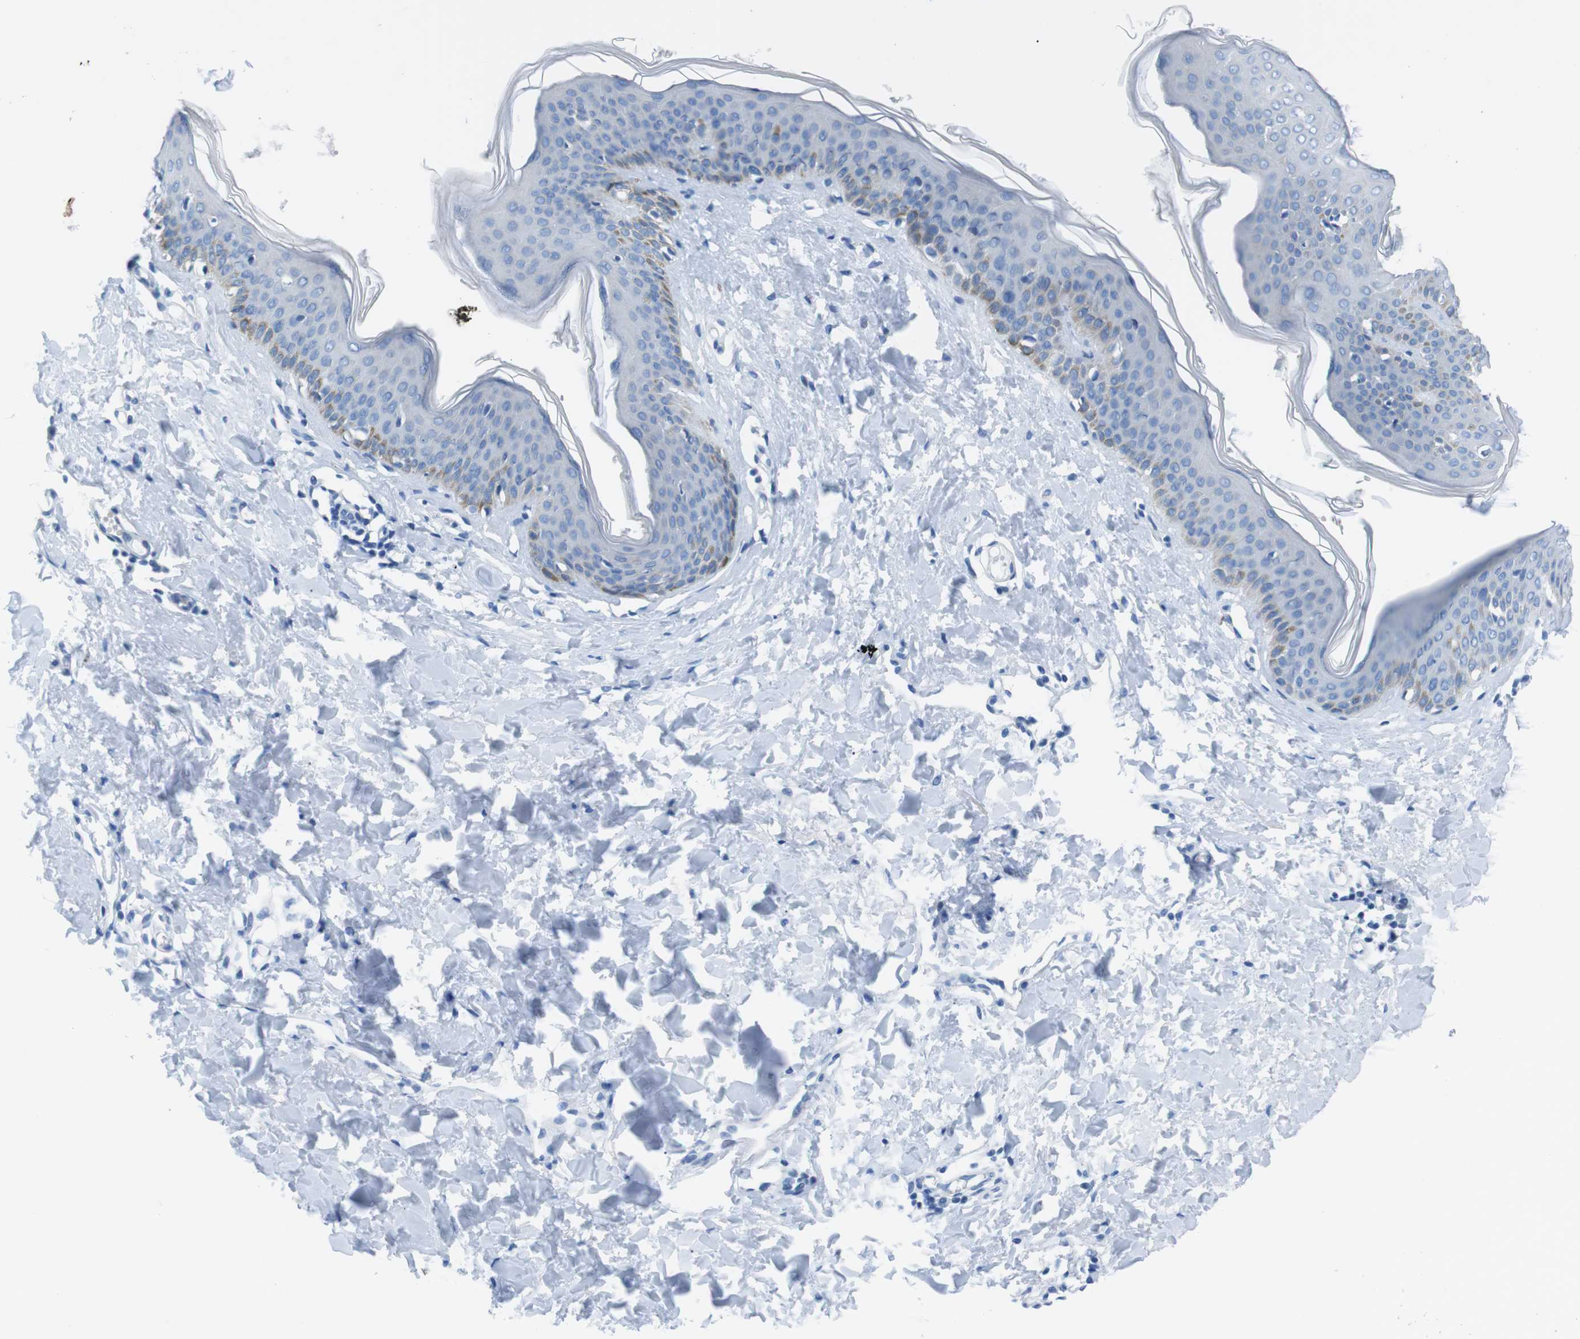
{"staining": {"intensity": "negative", "quantity": "none", "location": "none"}, "tissue": "skin", "cell_type": "Fibroblasts", "image_type": "normal", "snomed": [{"axis": "morphology", "description": "Normal tissue, NOS"}, {"axis": "topography", "description": "Skin"}], "caption": "A micrograph of human skin is negative for staining in fibroblasts. (DAB (3,3'-diaminobenzidine) IHC, high magnification).", "gene": "MUC2", "patient": {"sex": "female", "age": 17}}